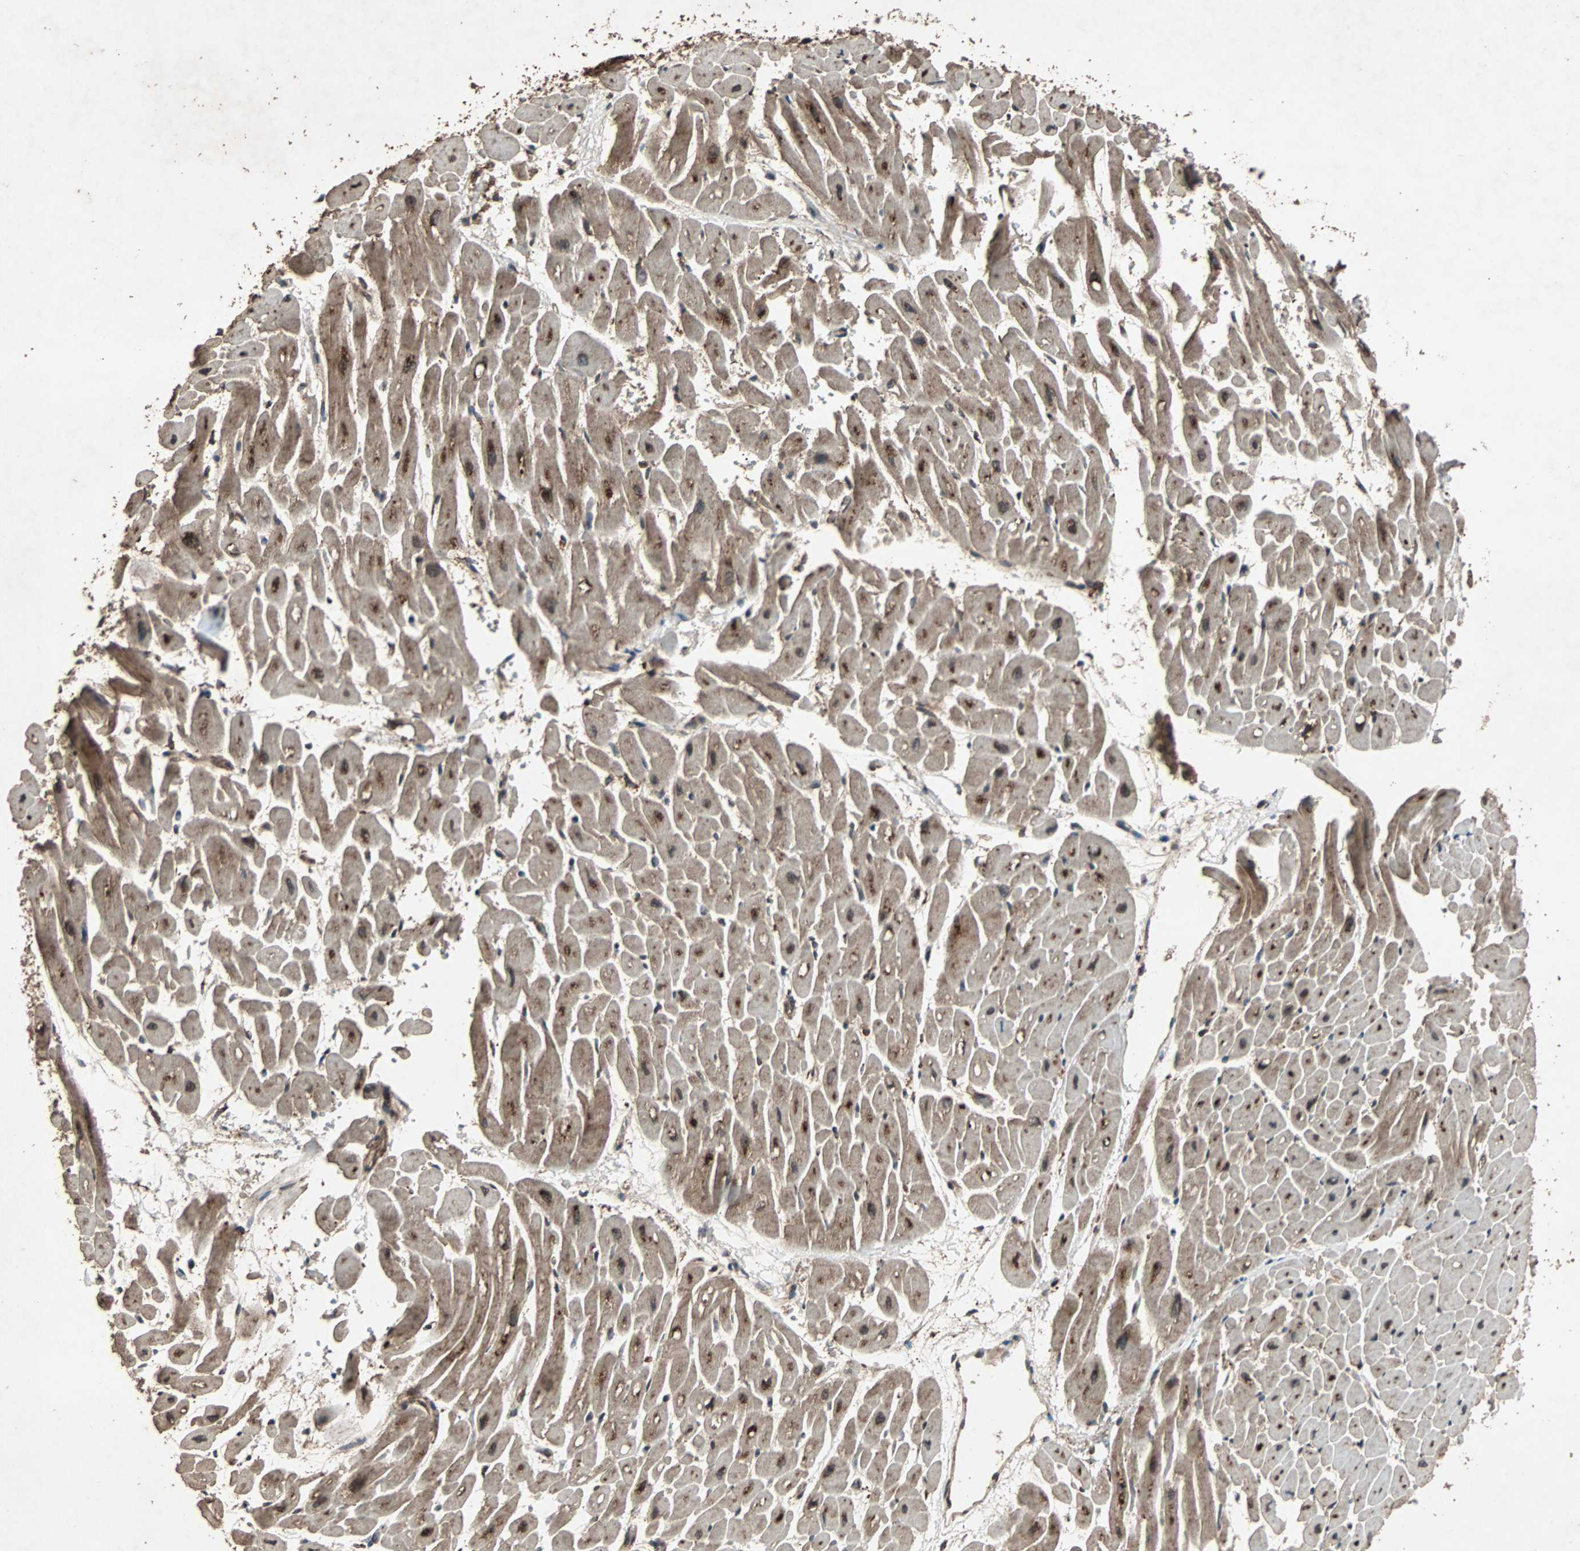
{"staining": {"intensity": "strong", "quantity": ">75%", "location": "cytoplasmic/membranous"}, "tissue": "heart muscle", "cell_type": "Cardiomyocytes", "image_type": "normal", "snomed": [{"axis": "morphology", "description": "Normal tissue, NOS"}, {"axis": "topography", "description": "Heart"}], "caption": "Immunohistochemistry image of unremarkable human heart muscle stained for a protein (brown), which demonstrates high levels of strong cytoplasmic/membranous expression in about >75% of cardiomyocytes.", "gene": "LAMTOR5", "patient": {"sex": "male", "age": 45}}